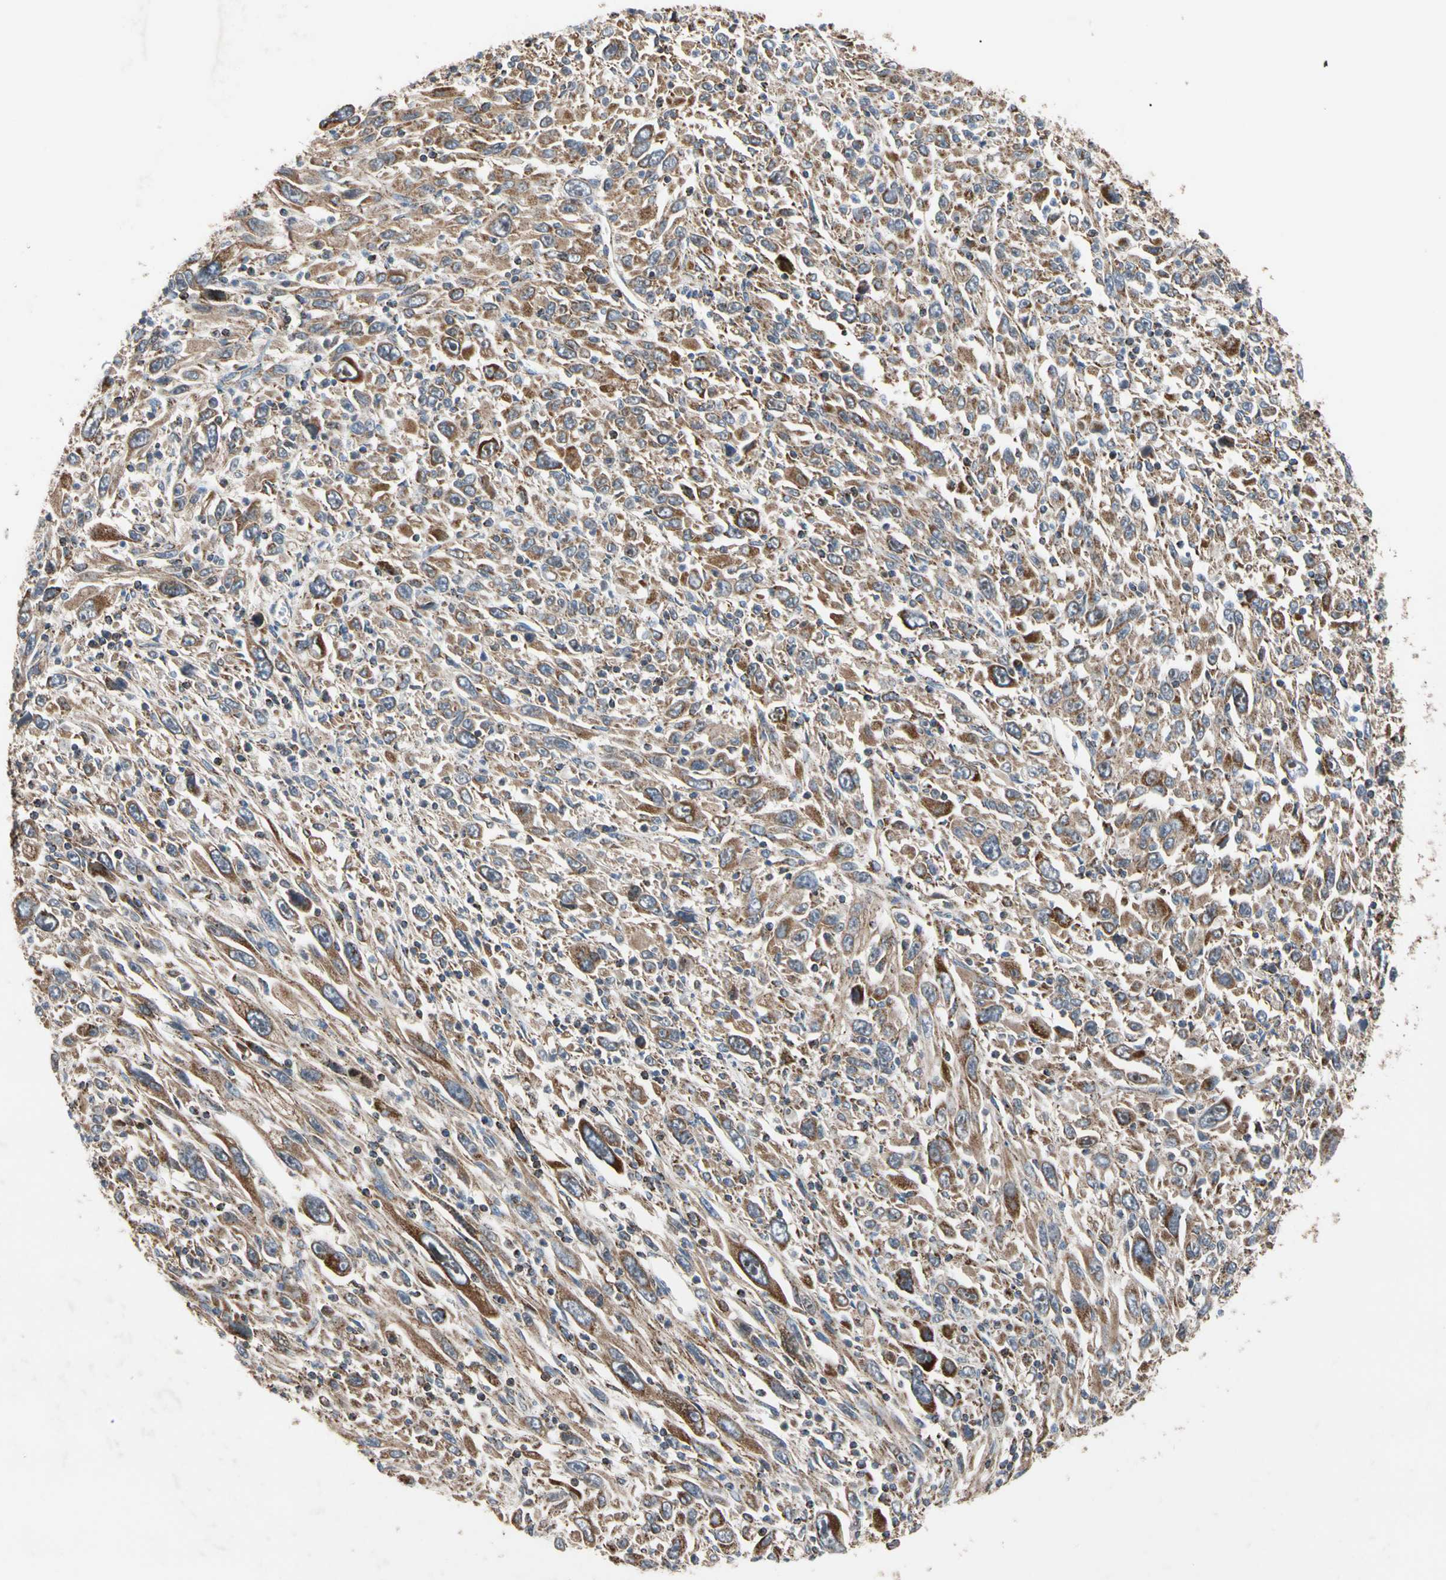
{"staining": {"intensity": "moderate", "quantity": ">75%", "location": "cytoplasmic/membranous"}, "tissue": "melanoma", "cell_type": "Tumor cells", "image_type": "cancer", "snomed": [{"axis": "morphology", "description": "Malignant melanoma, Metastatic site"}, {"axis": "topography", "description": "Skin"}], "caption": "Tumor cells demonstrate medium levels of moderate cytoplasmic/membranous expression in approximately >75% of cells in malignant melanoma (metastatic site). (Stains: DAB (3,3'-diaminobenzidine) in brown, nuclei in blue, Microscopy: brightfield microscopy at high magnification).", "gene": "FAM110B", "patient": {"sex": "female", "age": 56}}